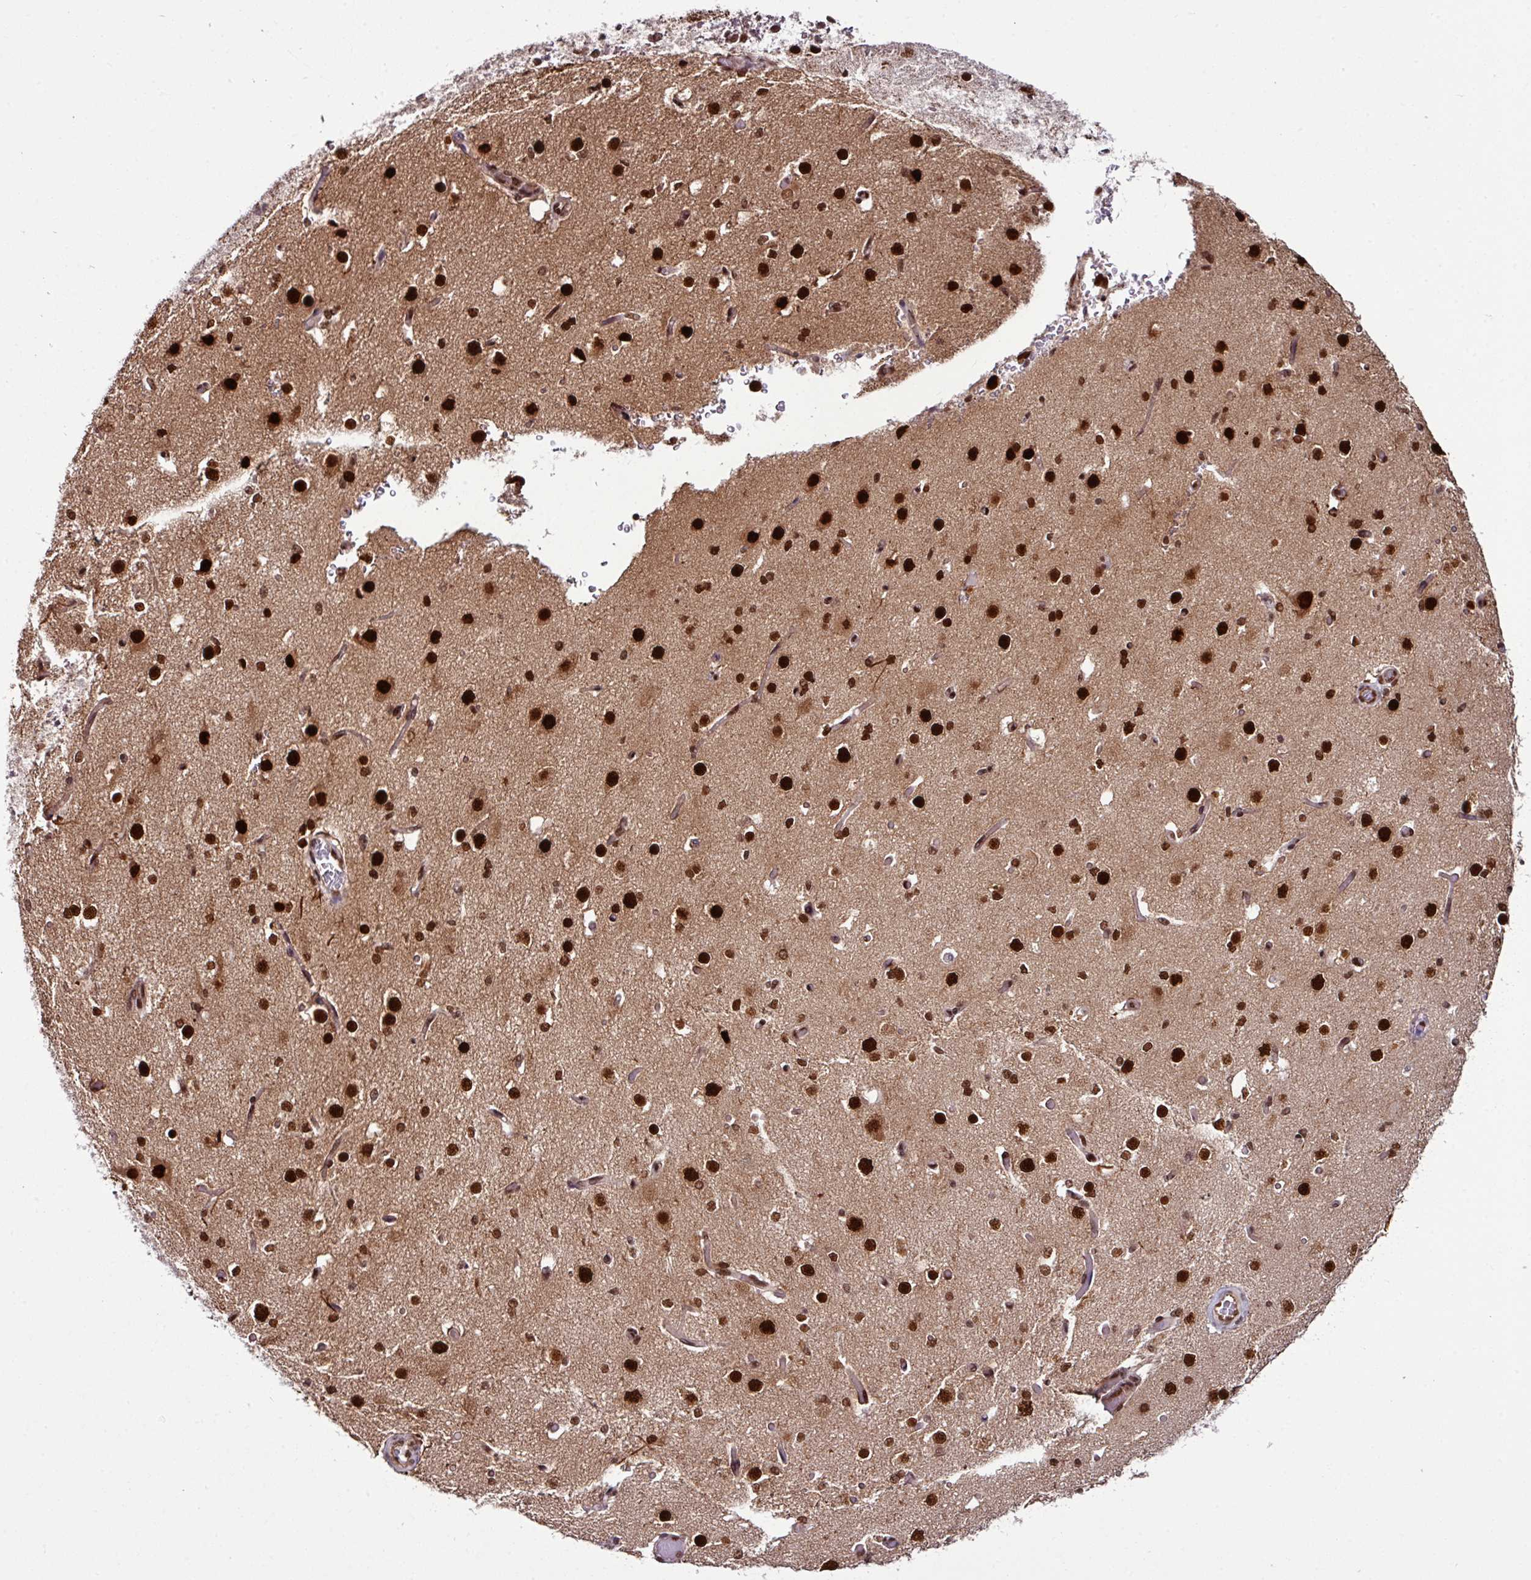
{"staining": {"intensity": "moderate", "quantity": "25%-75%", "location": "nuclear"}, "tissue": "cerebral cortex", "cell_type": "Endothelial cells", "image_type": "normal", "snomed": [{"axis": "morphology", "description": "Normal tissue, NOS"}, {"axis": "morphology", "description": "Inflammation, NOS"}, {"axis": "topography", "description": "Cerebral cortex"}], "caption": "Protein analysis of normal cerebral cortex displays moderate nuclear expression in approximately 25%-75% of endothelial cells.", "gene": "MORF4L2", "patient": {"sex": "male", "age": 6}}